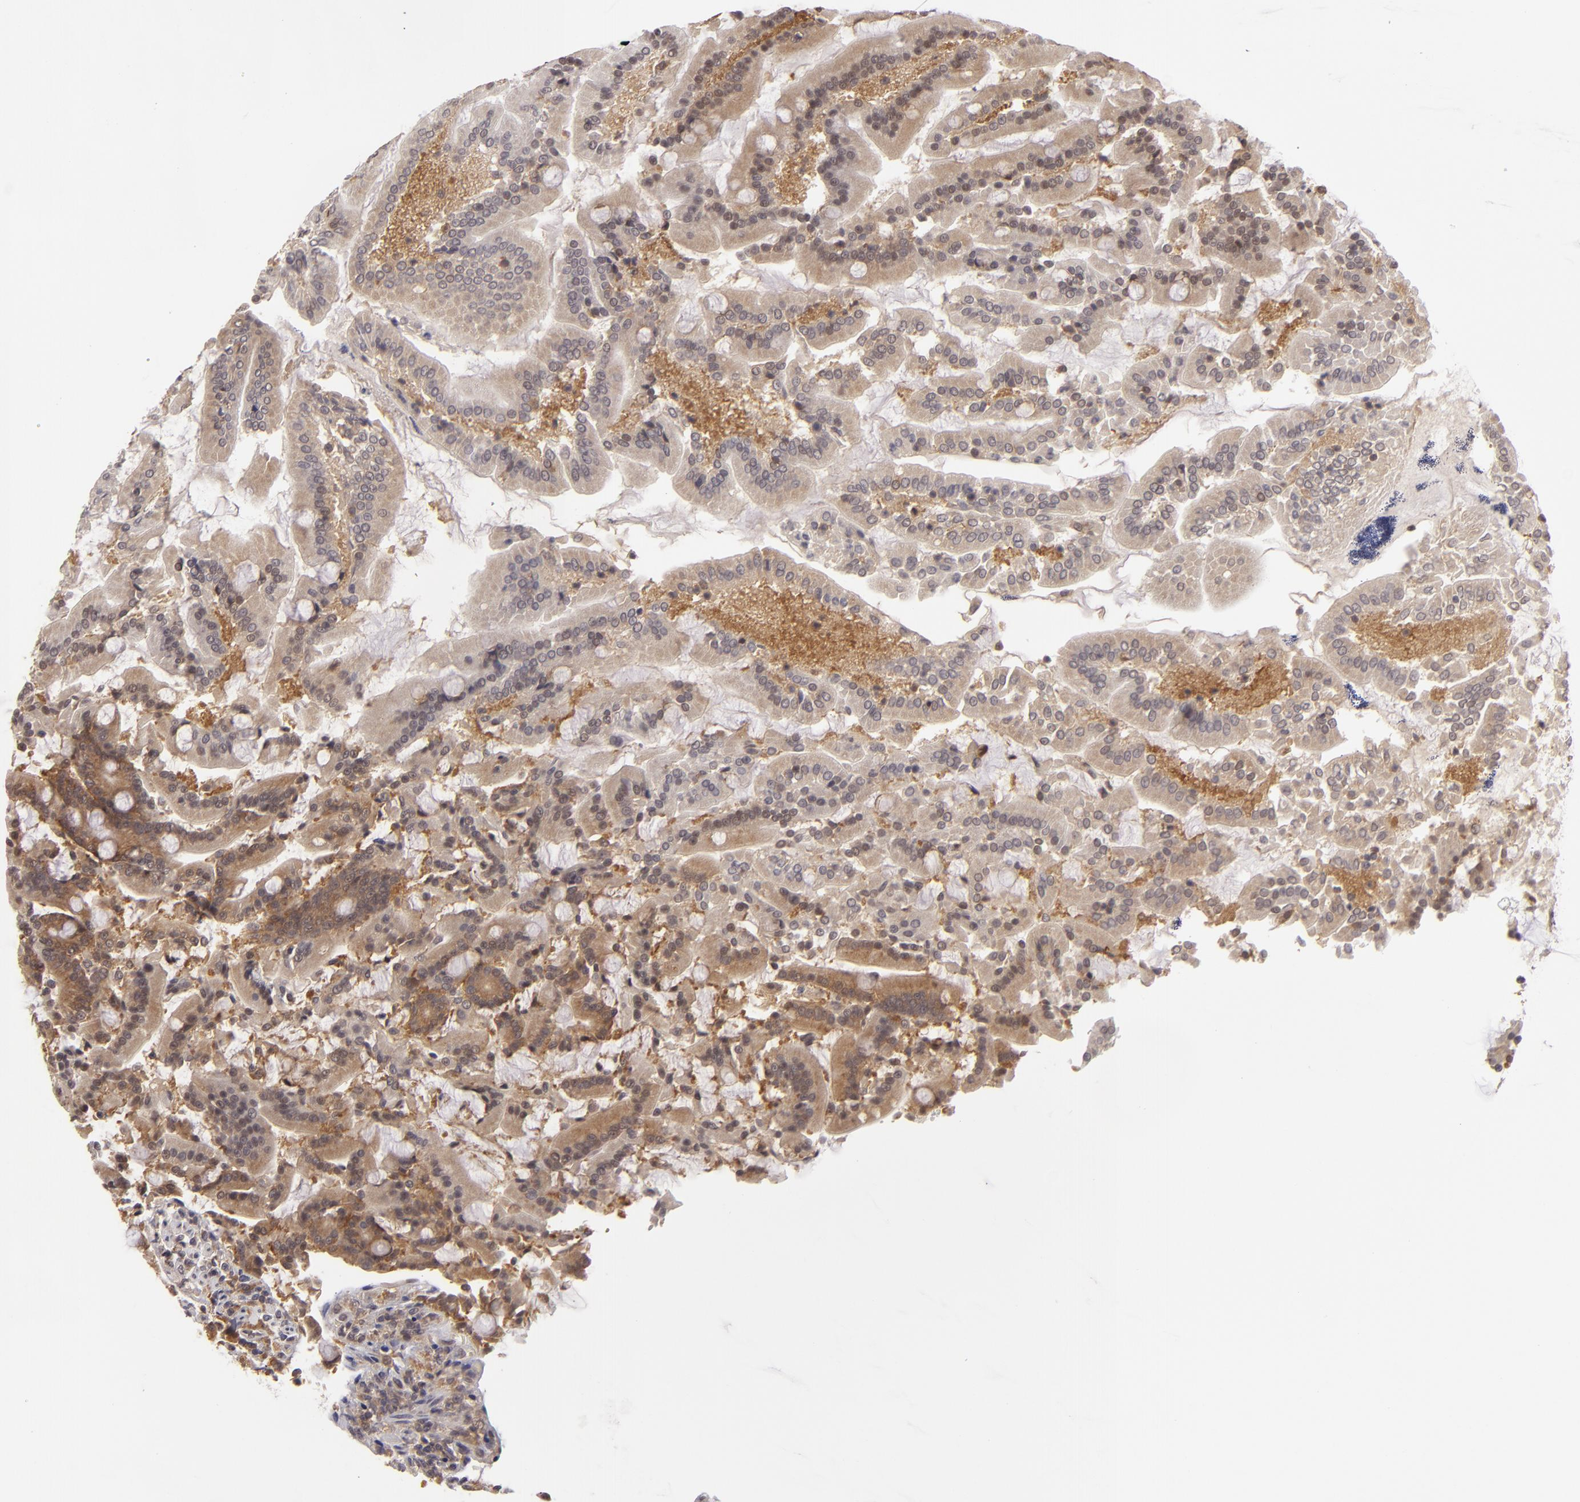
{"staining": {"intensity": "moderate", "quantity": "25%-75%", "location": "cytoplasmic/membranous"}, "tissue": "duodenum", "cell_type": "Glandular cells", "image_type": "normal", "snomed": [{"axis": "morphology", "description": "Normal tissue, NOS"}, {"axis": "topography", "description": "Duodenum"}], "caption": "The immunohistochemical stain highlights moderate cytoplasmic/membranous positivity in glandular cells of unremarkable duodenum.", "gene": "MAPK3", "patient": {"sex": "female", "age": 64}}